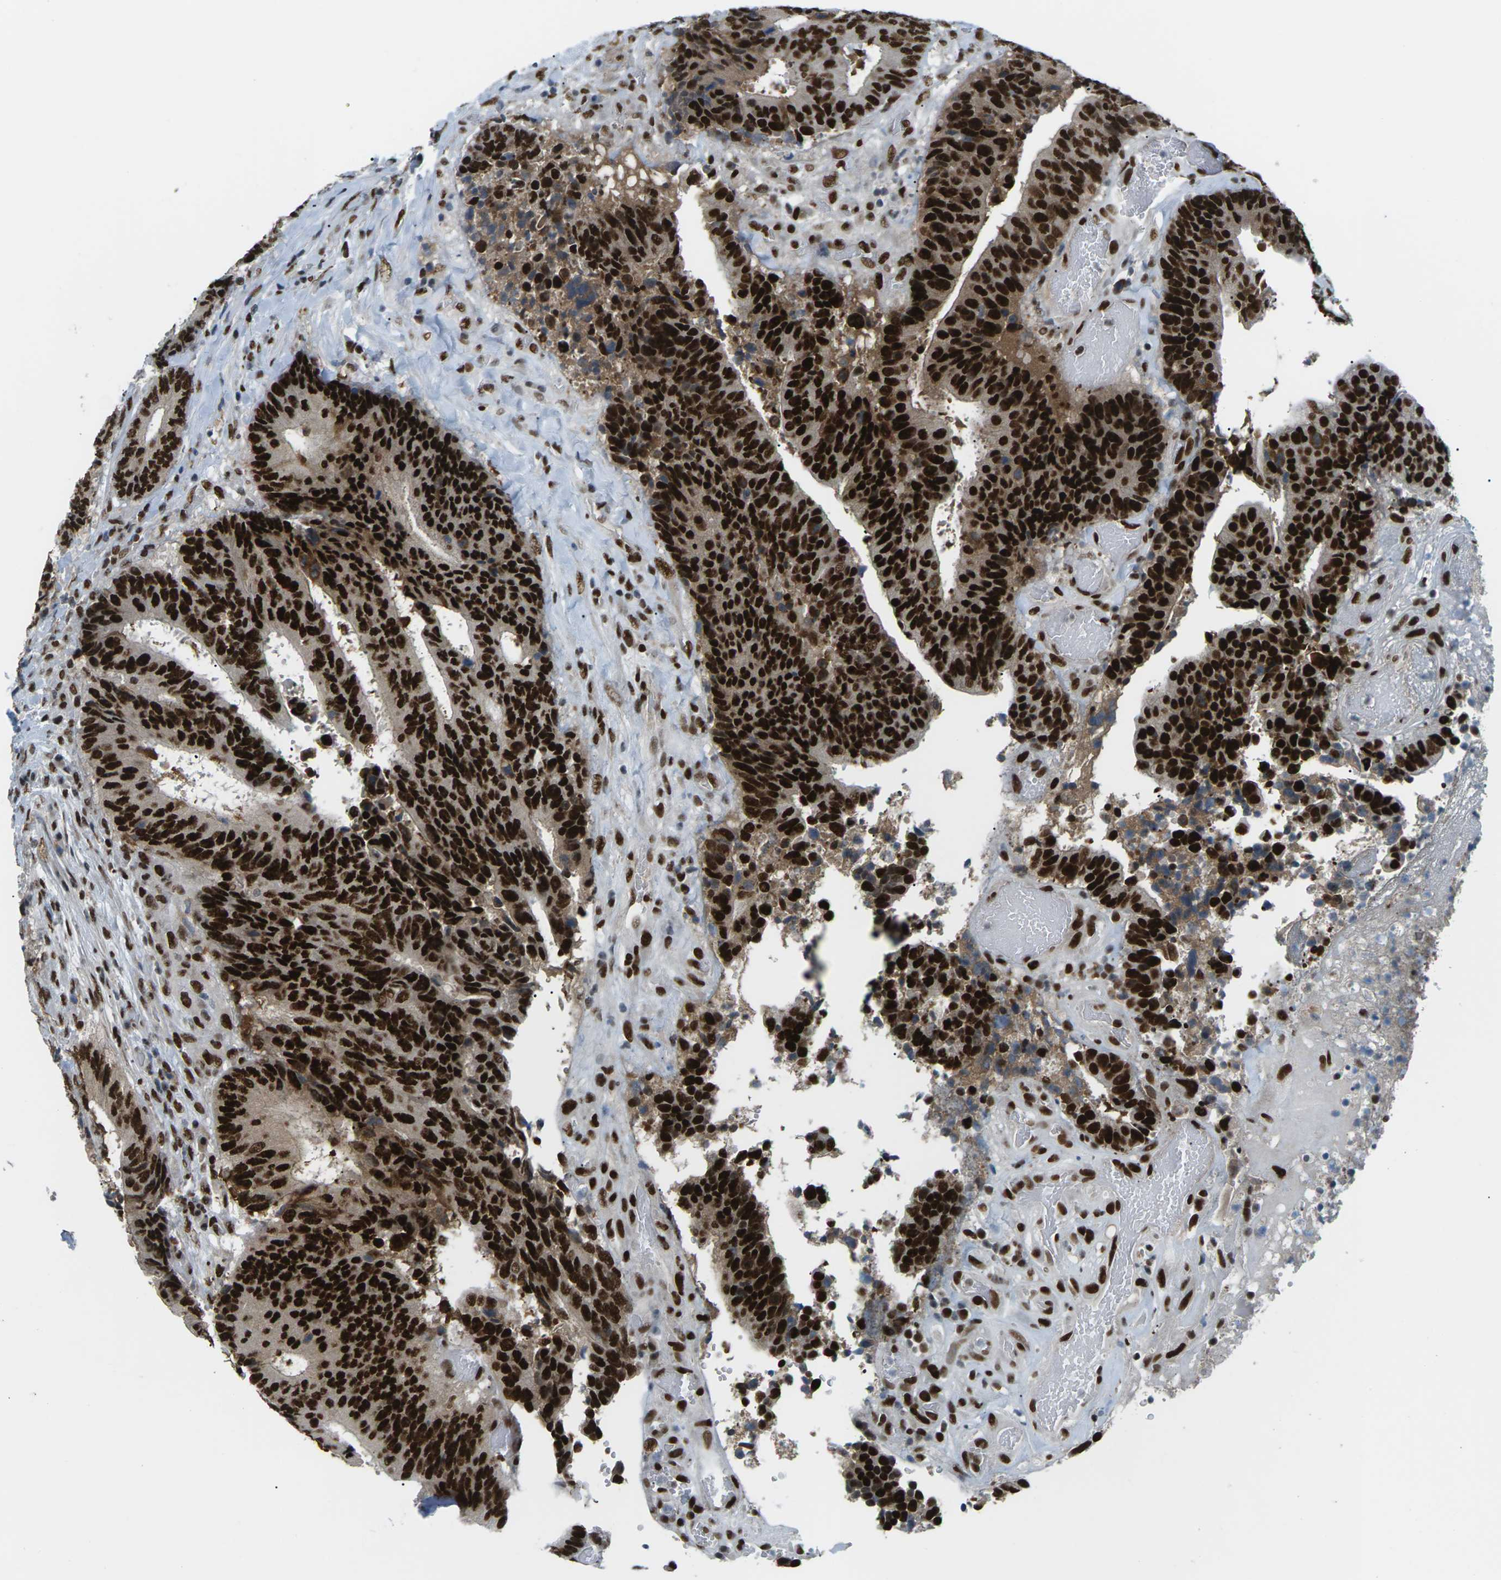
{"staining": {"intensity": "strong", "quantity": ">75%", "location": "nuclear"}, "tissue": "colorectal cancer", "cell_type": "Tumor cells", "image_type": "cancer", "snomed": [{"axis": "morphology", "description": "Adenocarcinoma, NOS"}, {"axis": "topography", "description": "Rectum"}], "caption": "IHC (DAB (3,3'-diaminobenzidine)) staining of colorectal cancer (adenocarcinoma) displays strong nuclear protein expression in about >75% of tumor cells.", "gene": "PSME3", "patient": {"sex": "male", "age": 72}}